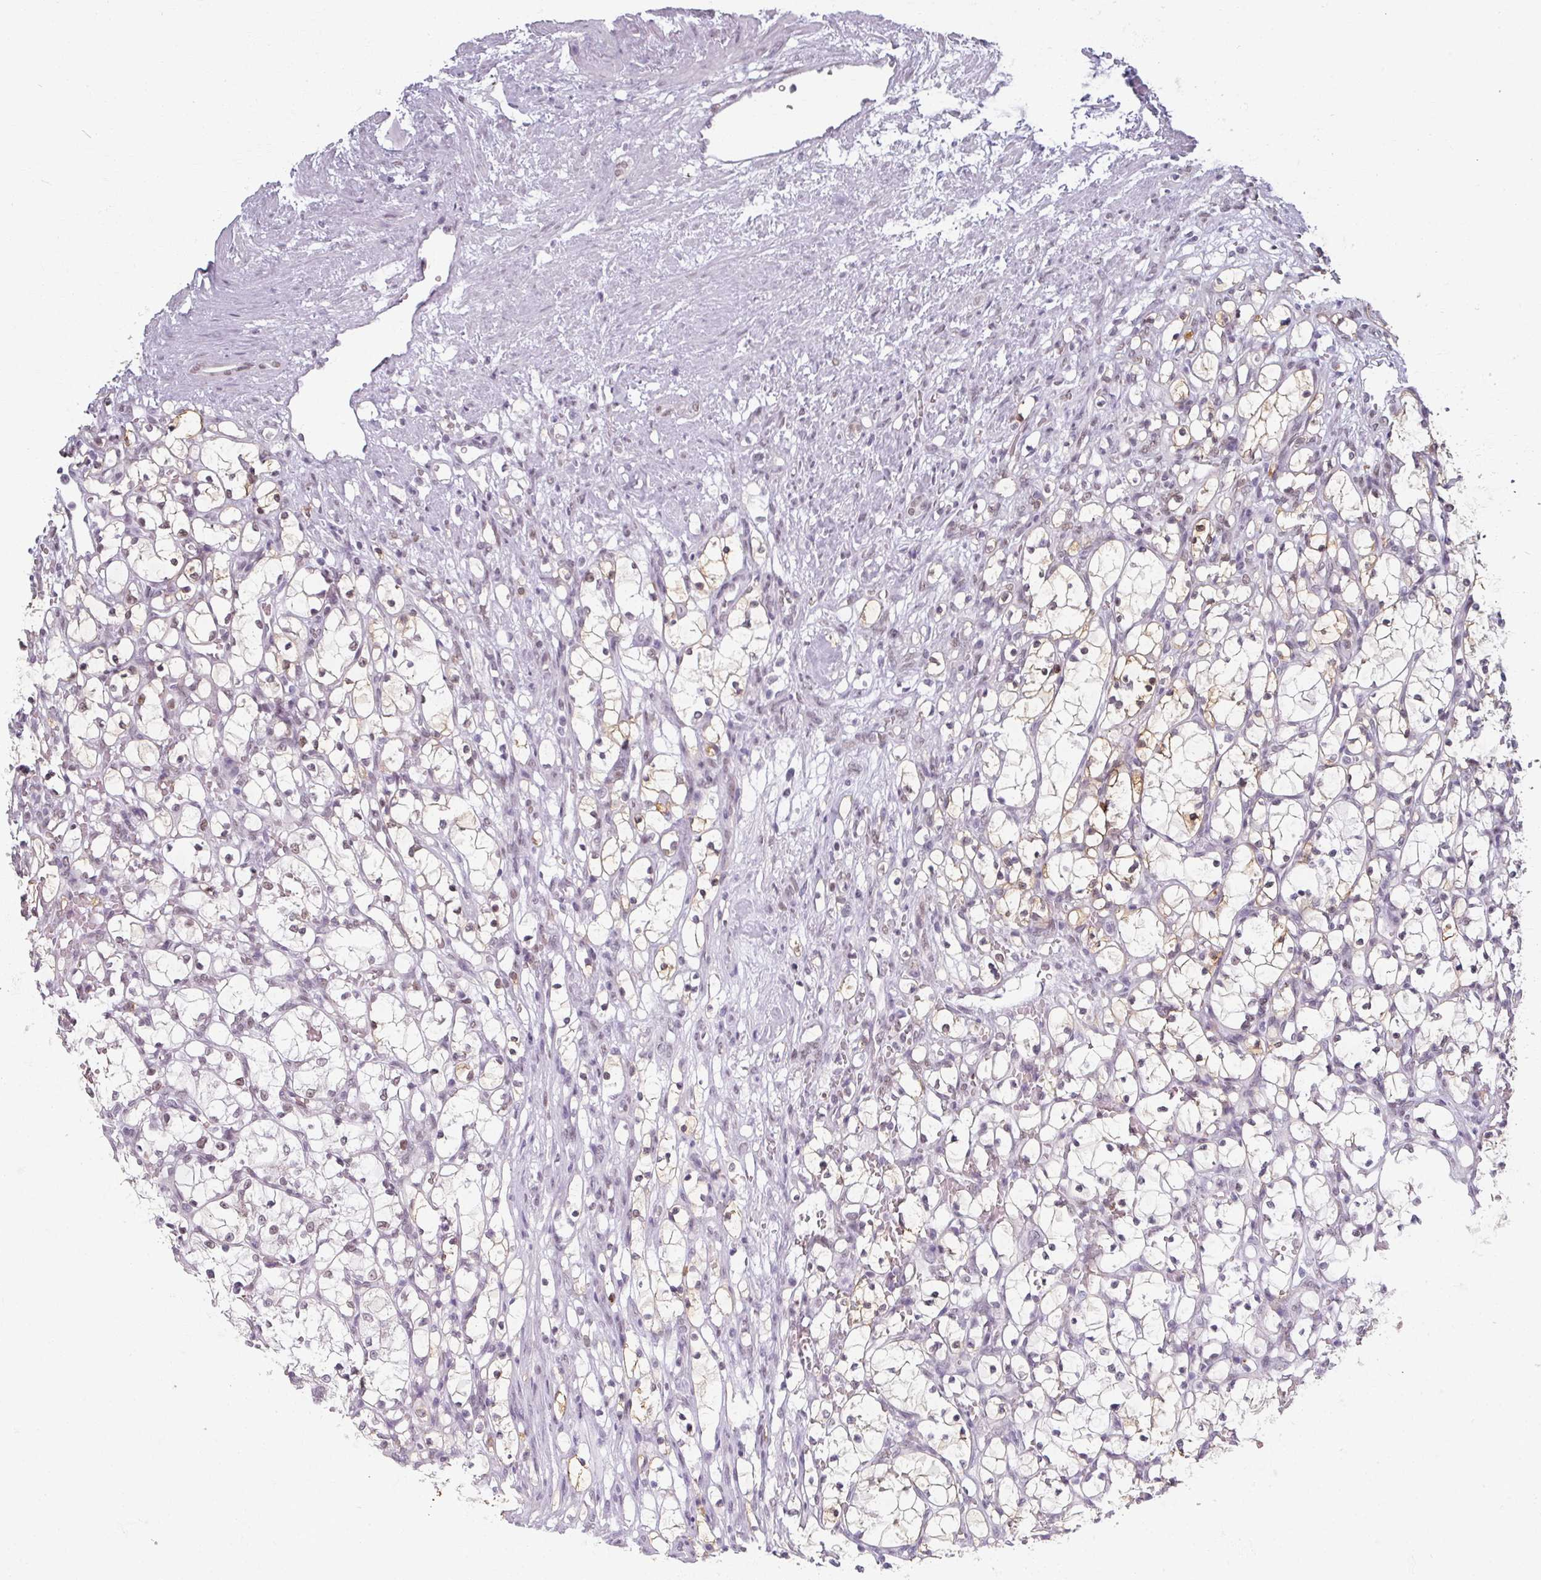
{"staining": {"intensity": "moderate", "quantity": "<25%", "location": "cytoplasmic/membranous,nuclear"}, "tissue": "renal cancer", "cell_type": "Tumor cells", "image_type": "cancer", "snomed": [{"axis": "morphology", "description": "Adenocarcinoma, NOS"}, {"axis": "topography", "description": "Kidney"}], "caption": "The micrograph demonstrates staining of renal cancer, revealing moderate cytoplasmic/membranous and nuclear protein expression (brown color) within tumor cells.", "gene": "RIPOR3", "patient": {"sex": "female", "age": 69}}